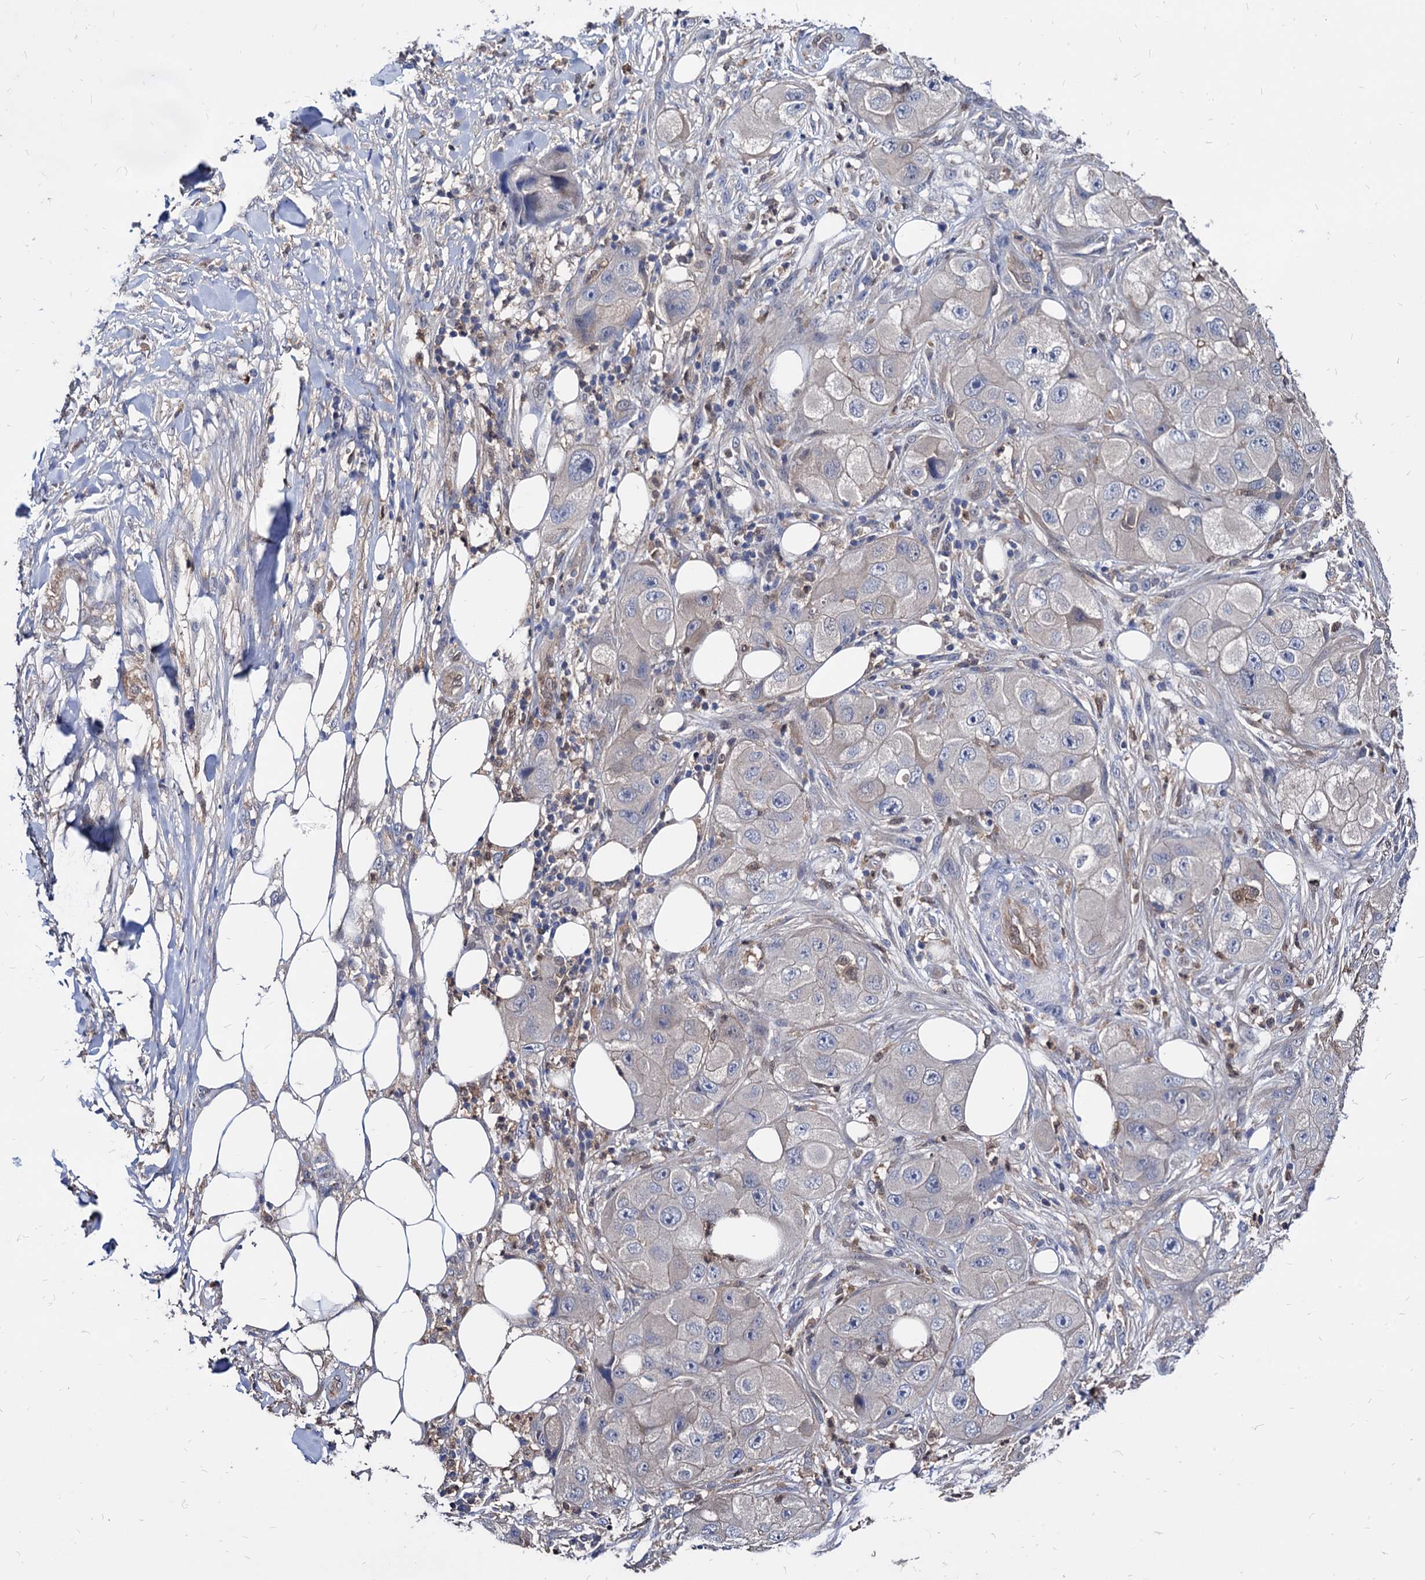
{"staining": {"intensity": "negative", "quantity": "none", "location": "none"}, "tissue": "skin cancer", "cell_type": "Tumor cells", "image_type": "cancer", "snomed": [{"axis": "morphology", "description": "Squamous cell carcinoma, NOS"}, {"axis": "topography", "description": "Skin"}, {"axis": "topography", "description": "Subcutis"}], "caption": "Immunohistochemistry histopathology image of neoplastic tissue: human skin squamous cell carcinoma stained with DAB exhibits no significant protein expression in tumor cells.", "gene": "CPPED1", "patient": {"sex": "male", "age": 73}}